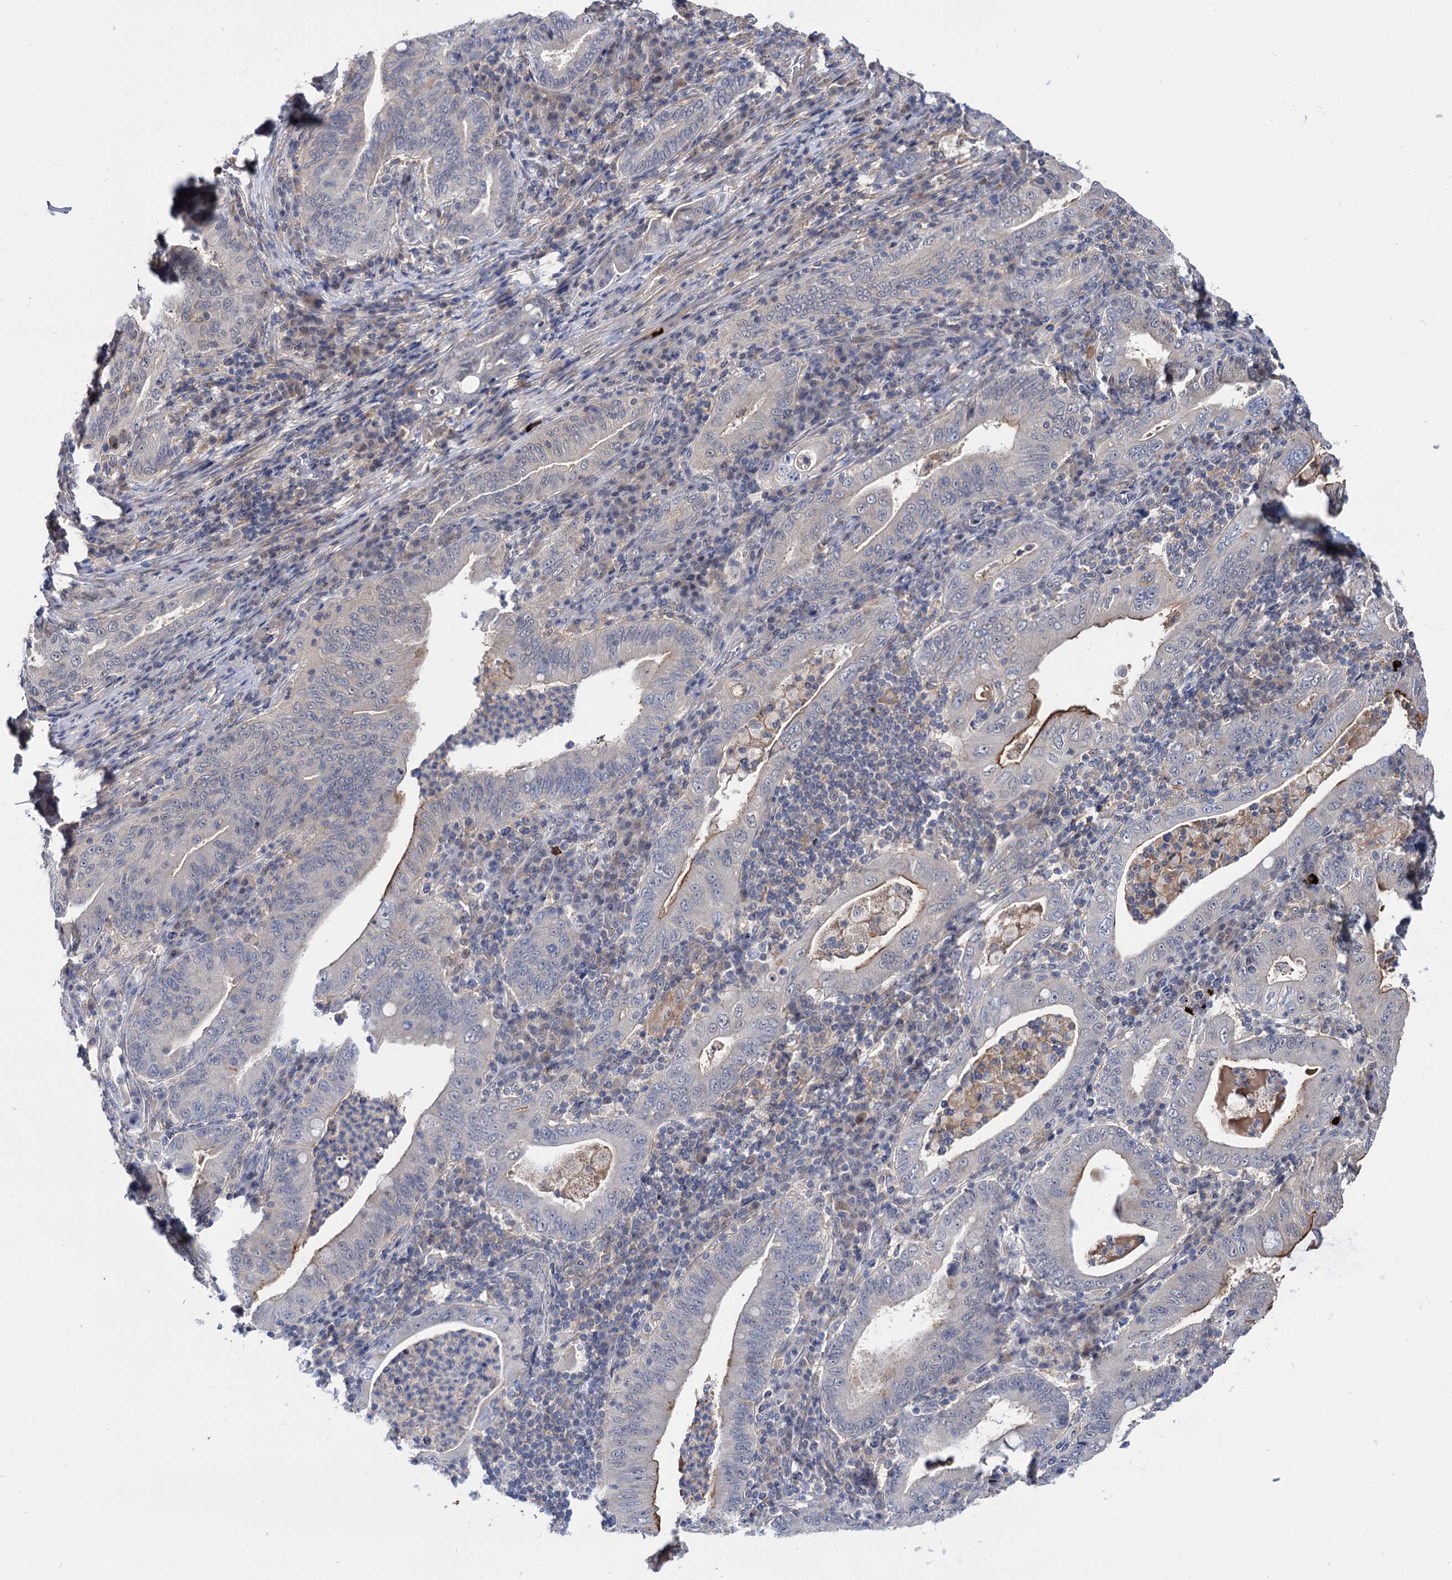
{"staining": {"intensity": "weak", "quantity": "<25%", "location": "cytoplasmic/membranous"}, "tissue": "stomach cancer", "cell_type": "Tumor cells", "image_type": "cancer", "snomed": [{"axis": "morphology", "description": "Normal tissue, NOS"}, {"axis": "morphology", "description": "Adenocarcinoma, NOS"}, {"axis": "topography", "description": "Esophagus"}, {"axis": "topography", "description": "Stomach, upper"}, {"axis": "topography", "description": "Peripheral nerve tissue"}], "caption": "Immunohistochemistry (IHC) photomicrograph of stomach cancer (adenocarcinoma) stained for a protein (brown), which reveals no positivity in tumor cells. Nuclei are stained in blue.", "gene": "NEK10", "patient": {"sex": "male", "age": 62}}